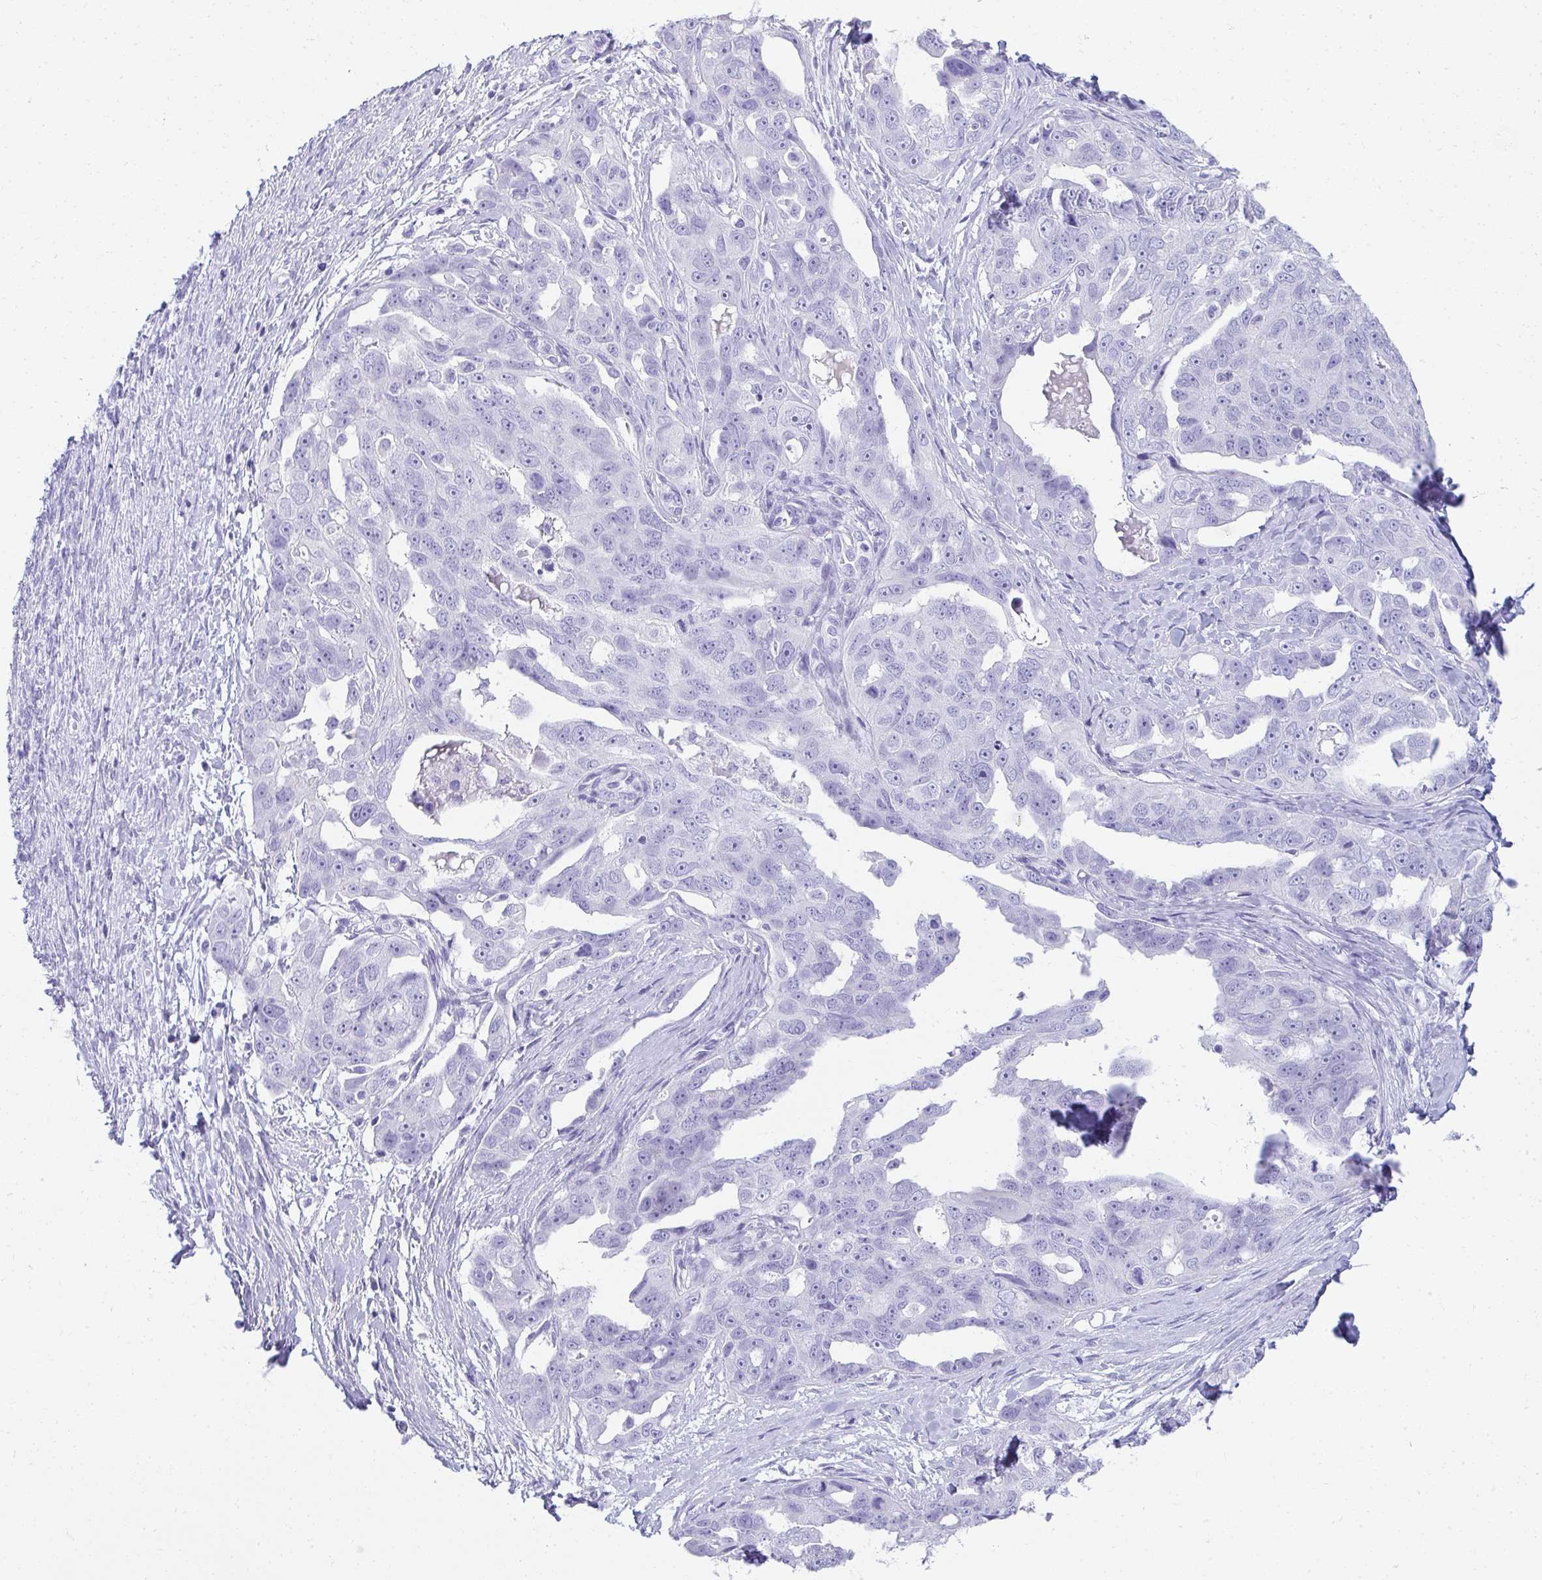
{"staining": {"intensity": "negative", "quantity": "none", "location": "none"}, "tissue": "ovarian cancer", "cell_type": "Tumor cells", "image_type": "cancer", "snomed": [{"axis": "morphology", "description": "Carcinoma, endometroid"}, {"axis": "topography", "description": "Ovary"}], "caption": "Immunohistochemistry (IHC) micrograph of endometroid carcinoma (ovarian) stained for a protein (brown), which displays no expression in tumor cells.", "gene": "SEC14L3", "patient": {"sex": "female", "age": 70}}